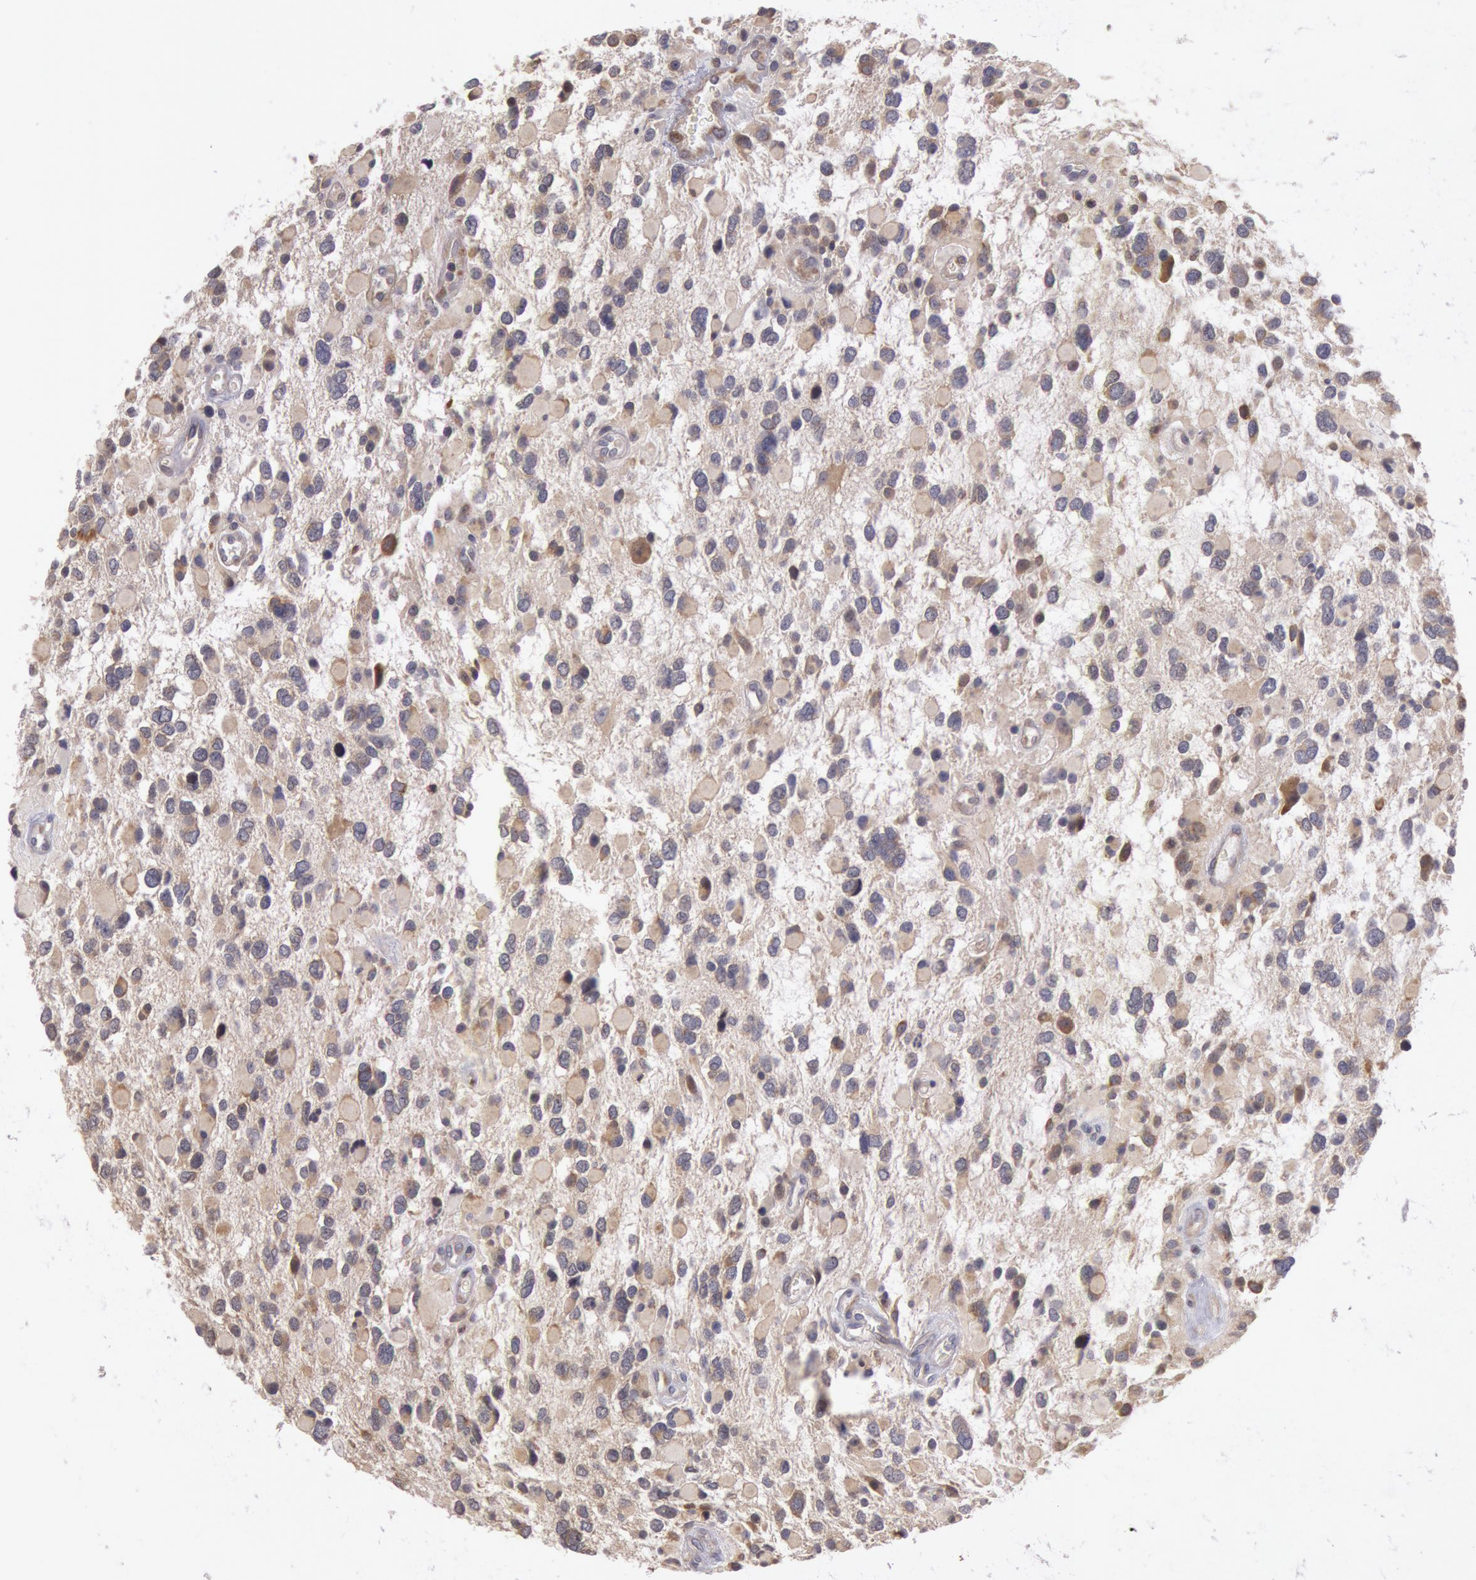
{"staining": {"intensity": "weak", "quantity": "25%-75%", "location": "cytoplasmic/membranous"}, "tissue": "glioma", "cell_type": "Tumor cells", "image_type": "cancer", "snomed": [{"axis": "morphology", "description": "Glioma, malignant, High grade"}, {"axis": "topography", "description": "Brain"}], "caption": "This is a micrograph of IHC staining of glioma, which shows weak positivity in the cytoplasmic/membranous of tumor cells.", "gene": "NMT2", "patient": {"sex": "female", "age": 37}}